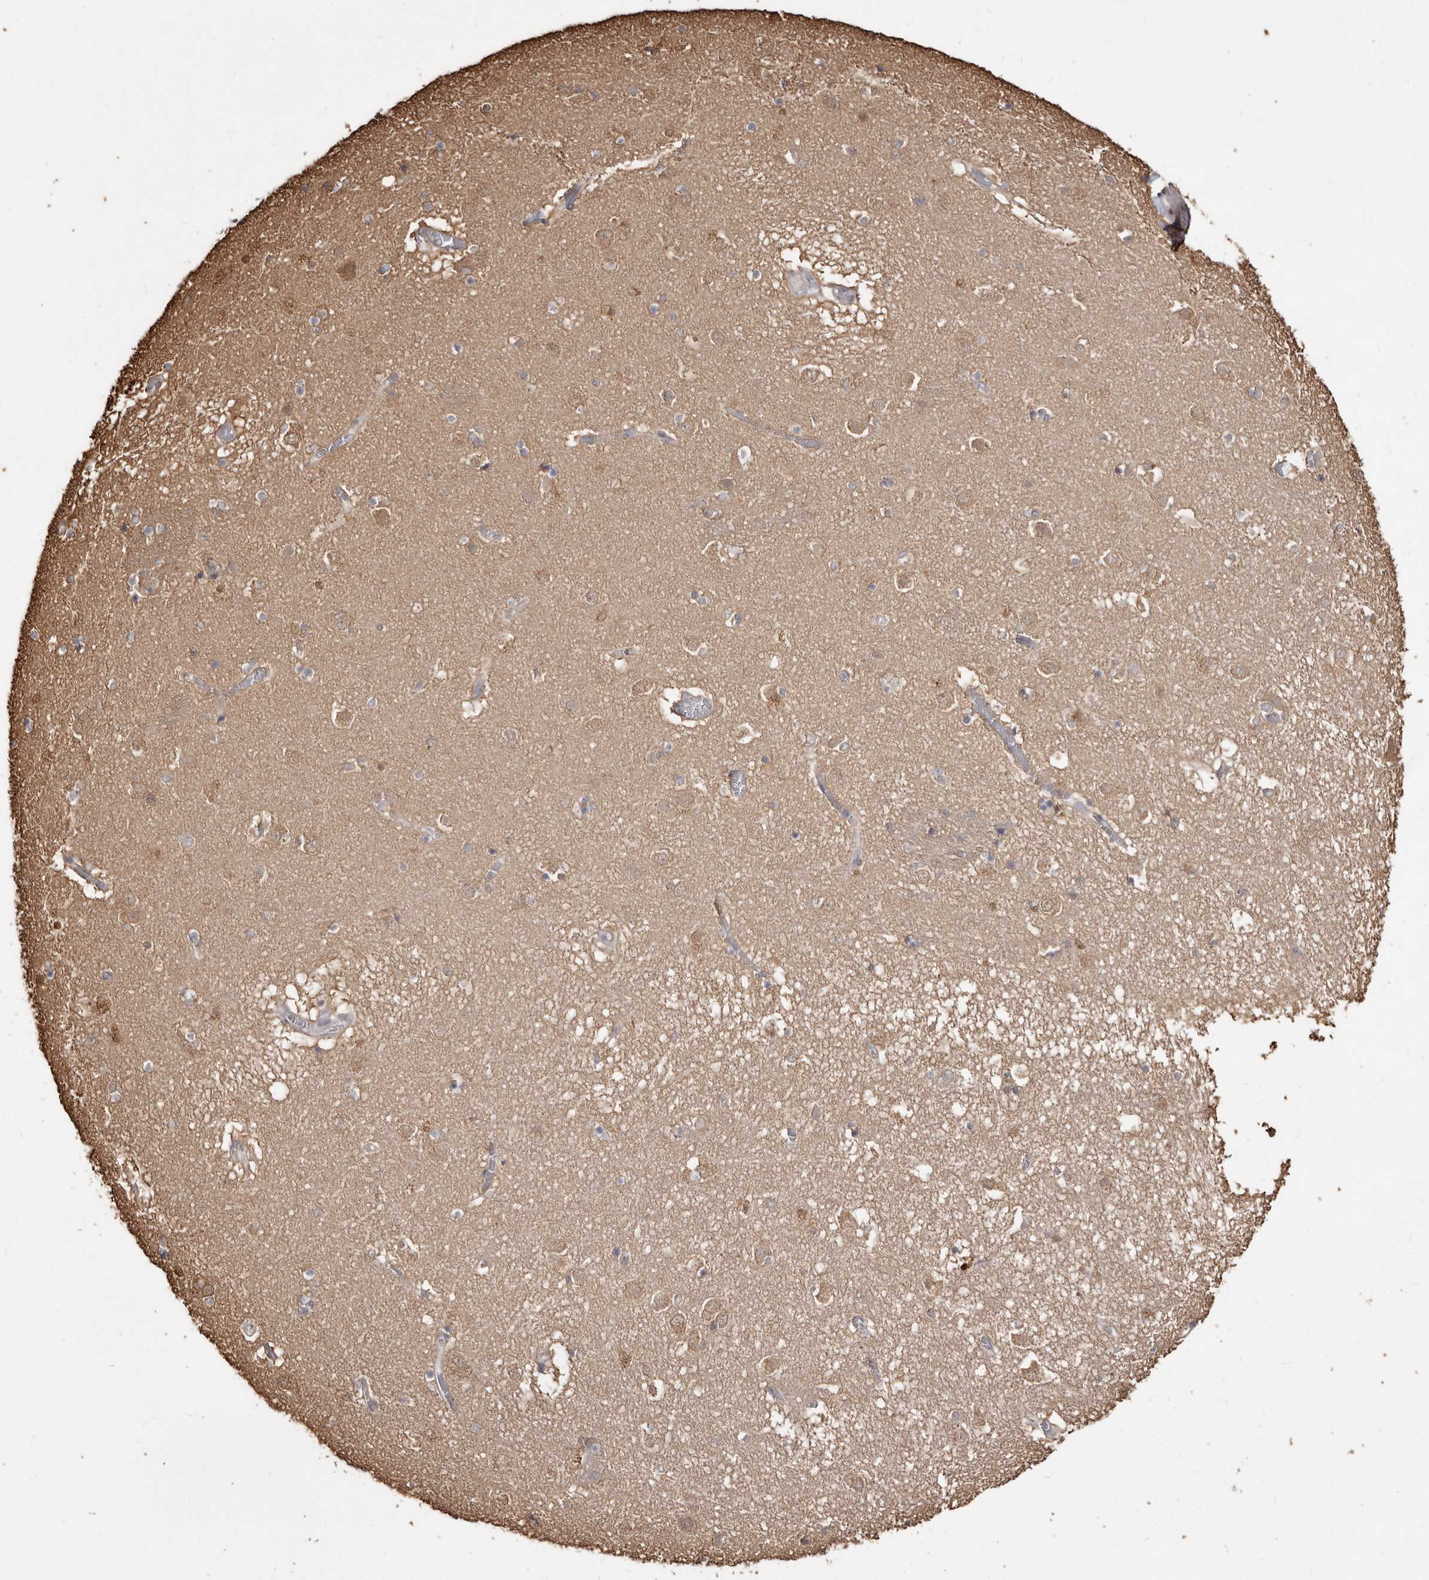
{"staining": {"intensity": "weak", "quantity": "<25%", "location": "cytoplasmic/membranous"}, "tissue": "caudate", "cell_type": "Glial cells", "image_type": "normal", "snomed": [{"axis": "morphology", "description": "Normal tissue, NOS"}, {"axis": "topography", "description": "Lateral ventricle wall"}], "caption": "Histopathology image shows no protein expression in glial cells of normal caudate.", "gene": "PKM", "patient": {"sex": "male", "age": 70}}